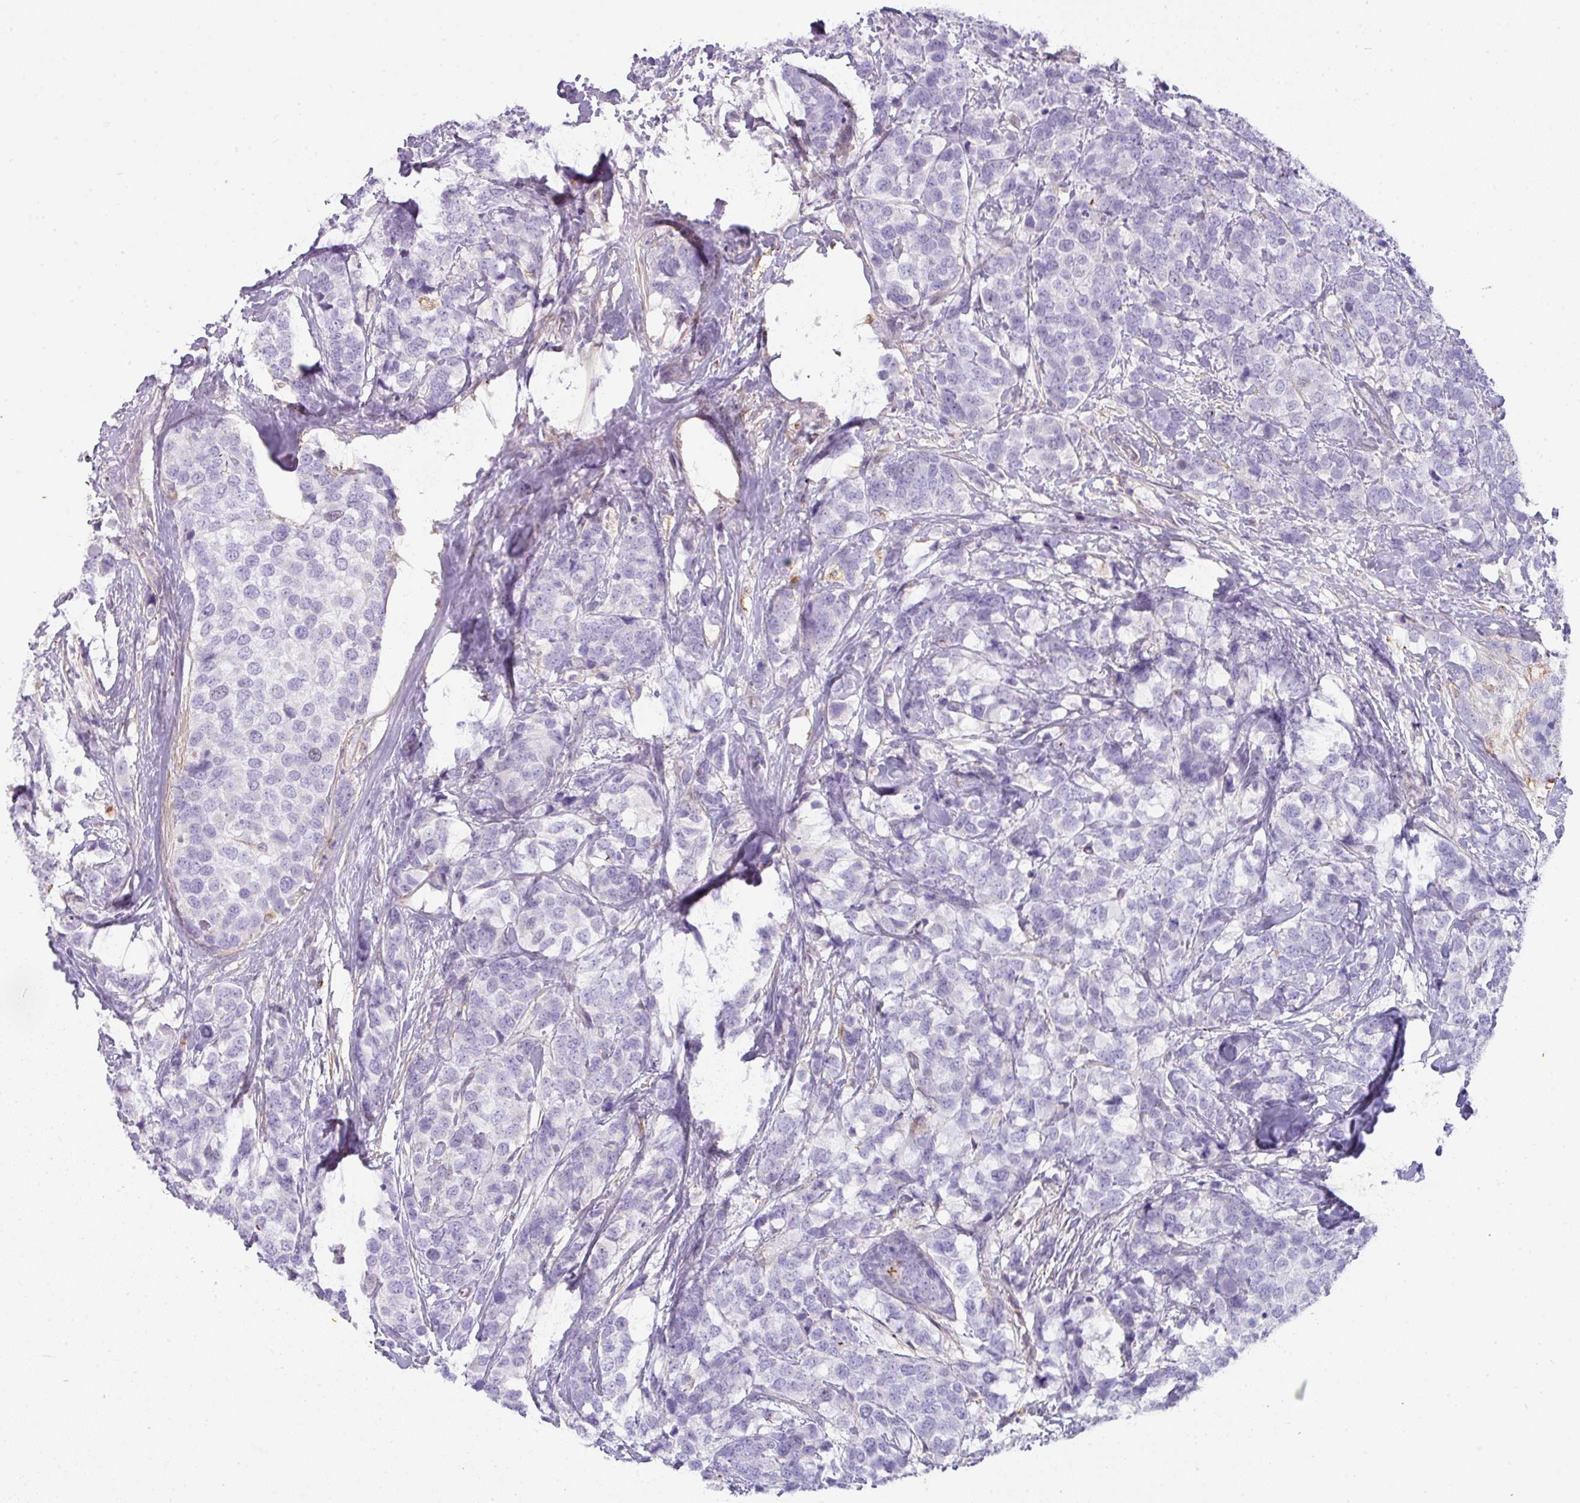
{"staining": {"intensity": "negative", "quantity": "none", "location": "none"}, "tissue": "breast cancer", "cell_type": "Tumor cells", "image_type": "cancer", "snomed": [{"axis": "morphology", "description": "Lobular carcinoma"}, {"axis": "topography", "description": "Breast"}], "caption": "DAB (3,3'-diaminobenzidine) immunohistochemical staining of lobular carcinoma (breast) demonstrates no significant positivity in tumor cells.", "gene": "OR52N1", "patient": {"sex": "female", "age": 59}}